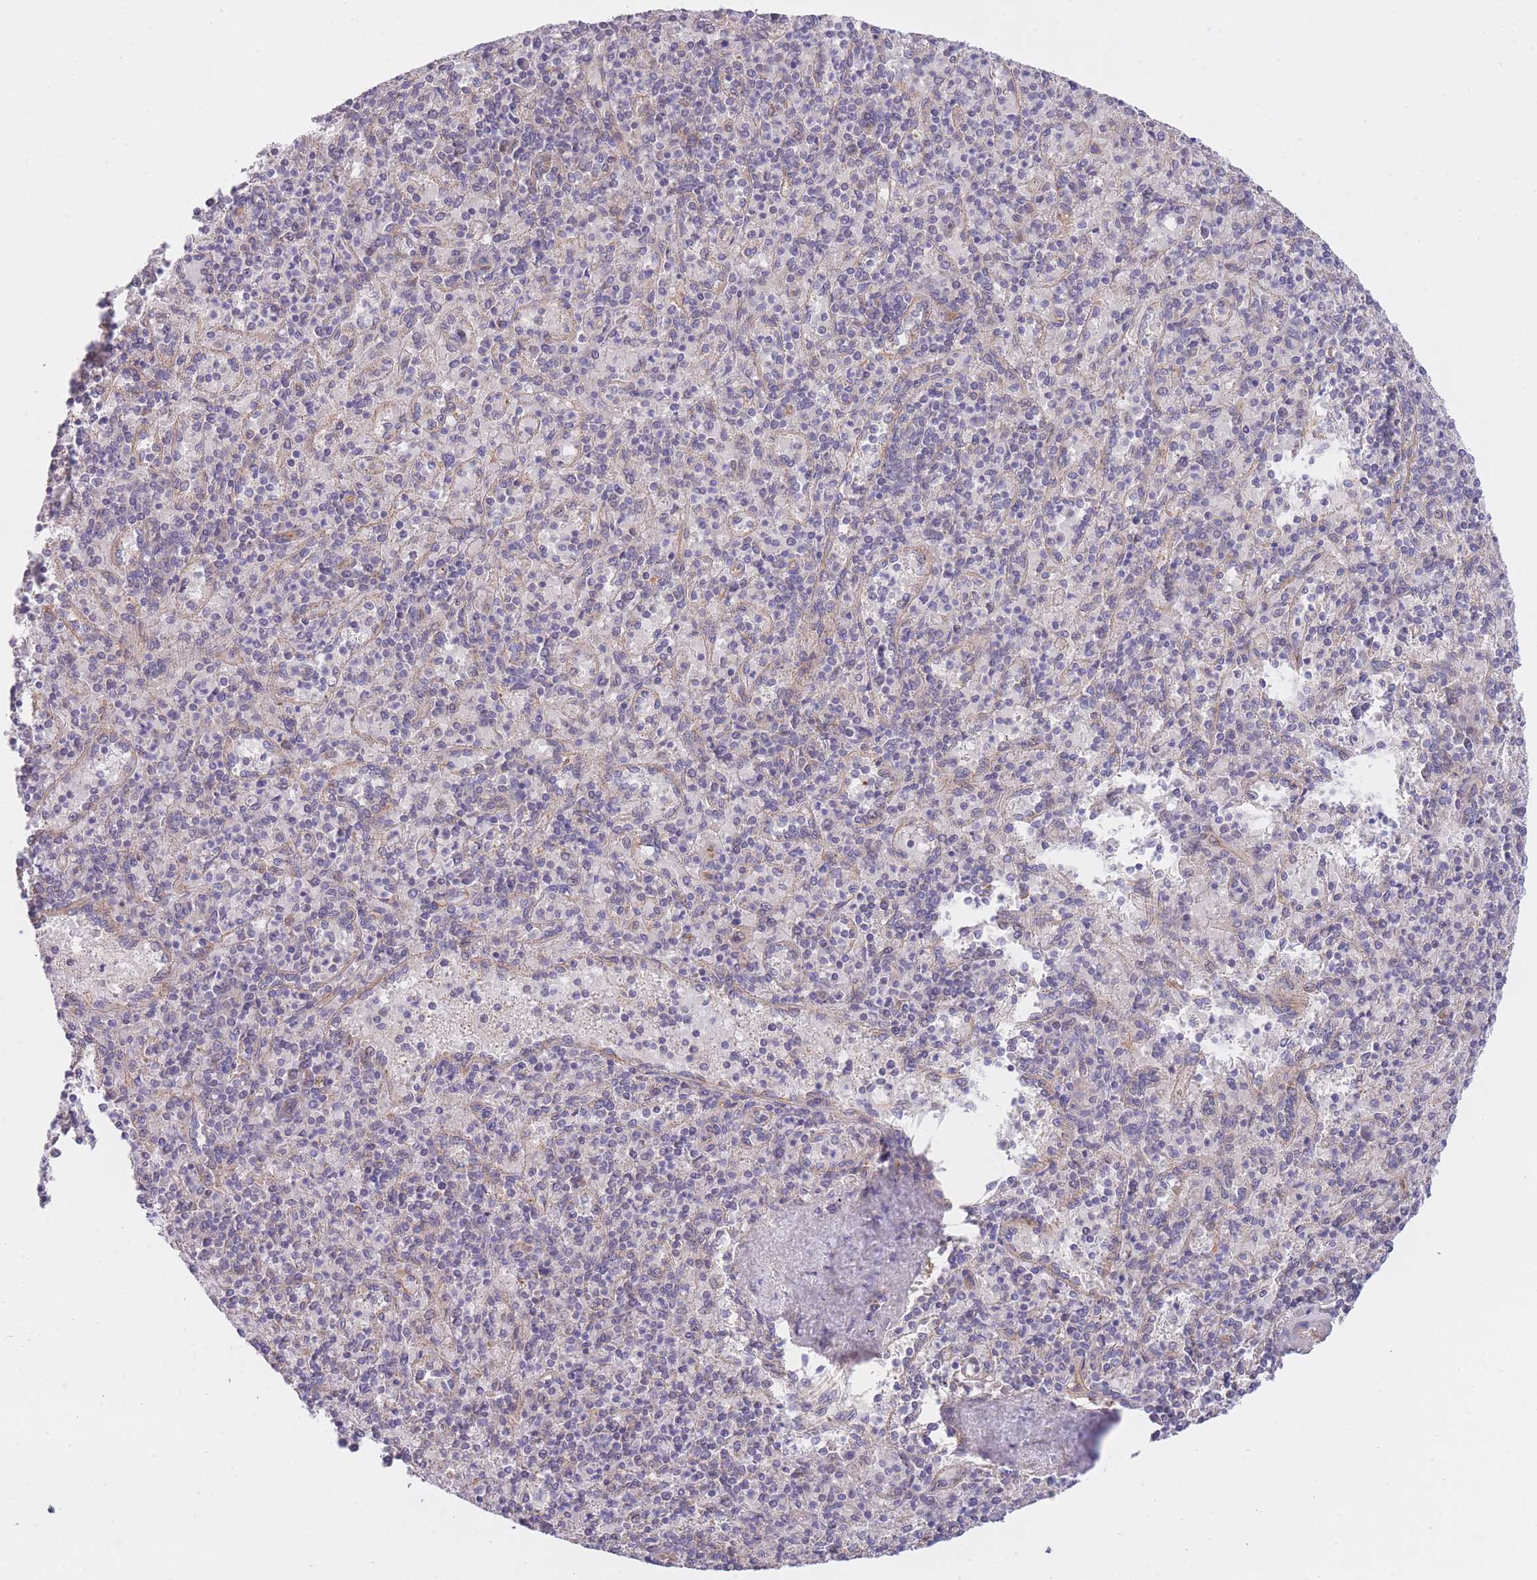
{"staining": {"intensity": "negative", "quantity": "none", "location": "none"}, "tissue": "spleen", "cell_type": "Cells in red pulp", "image_type": "normal", "snomed": [{"axis": "morphology", "description": "Normal tissue, NOS"}, {"axis": "topography", "description": "Spleen"}], "caption": "This is an immunohistochemistry image of normal spleen. There is no expression in cells in red pulp.", "gene": "EXOSC8", "patient": {"sex": "male", "age": 82}}